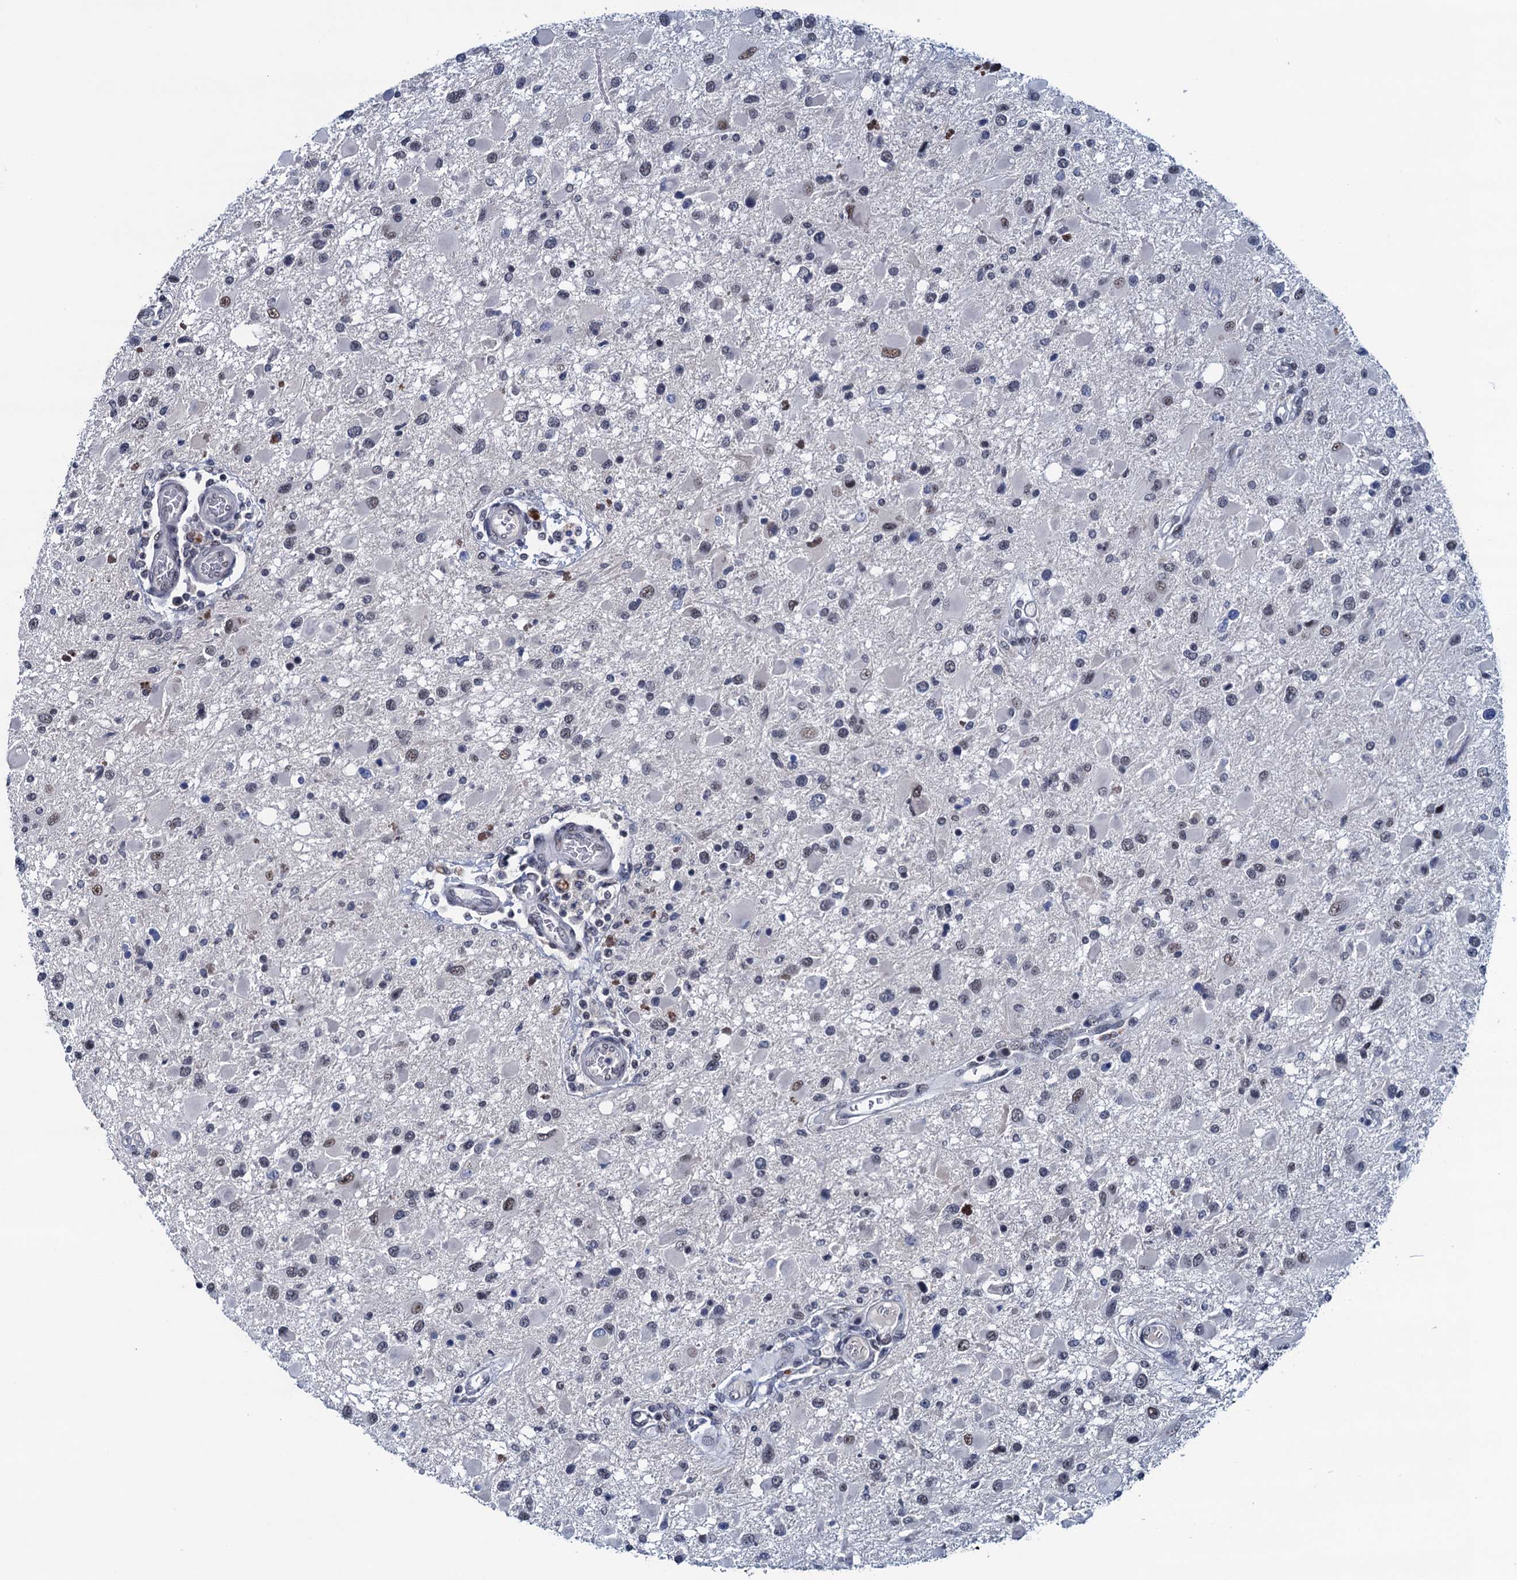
{"staining": {"intensity": "weak", "quantity": "<25%", "location": "nuclear"}, "tissue": "glioma", "cell_type": "Tumor cells", "image_type": "cancer", "snomed": [{"axis": "morphology", "description": "Glioma, malignant, High grade"}, {"axis": "topography", "description": "Brain"}], "caption": "This is a photomicrograph of immunohistochemistry (IHC) staining of glioma, which shows no expression in tumor cells.", "gene": "FNBP4", "patient": {"sex": "male", "age": 53}}